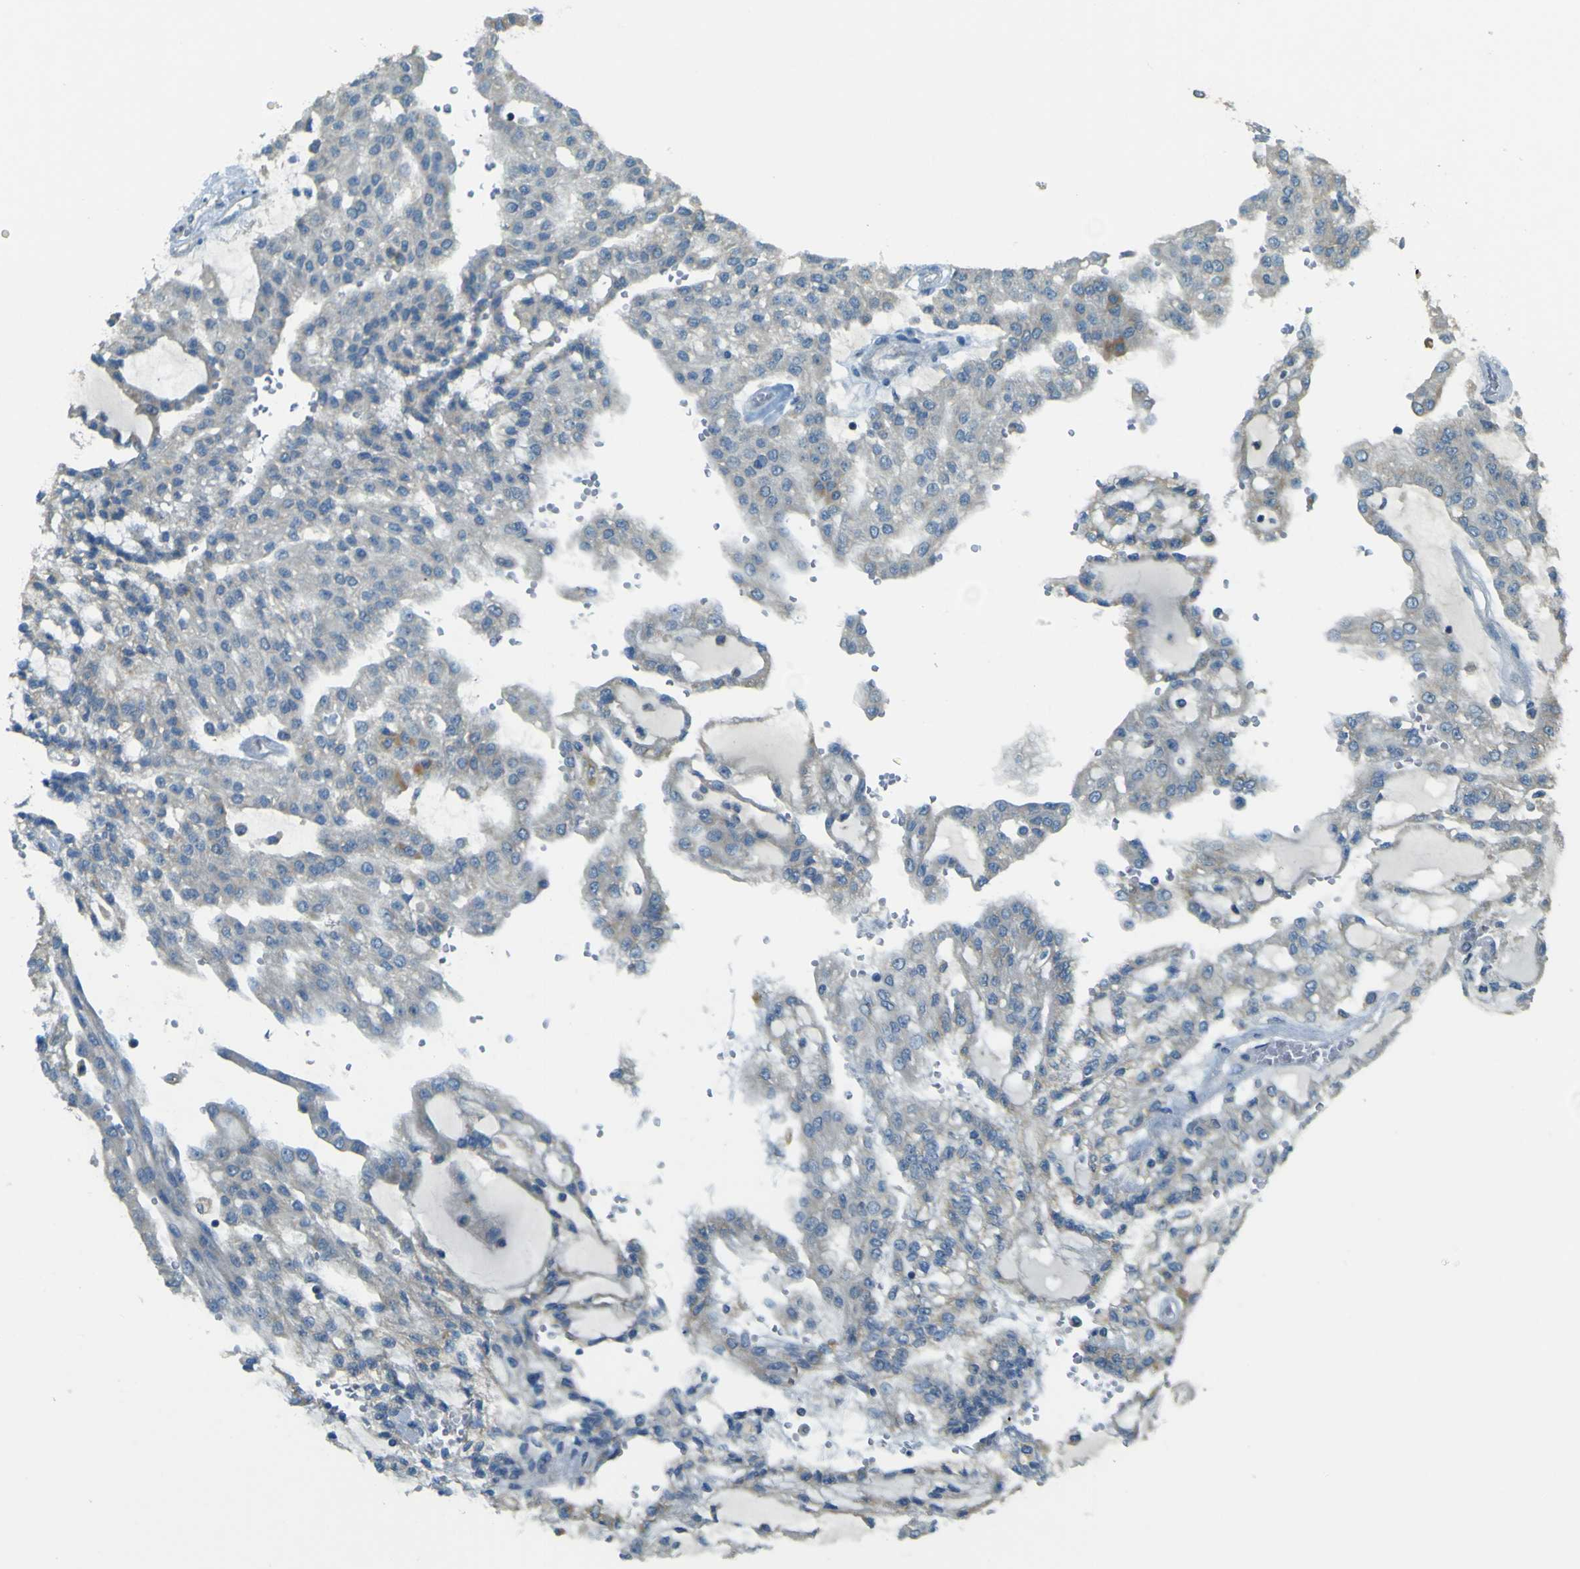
{"staining": {"intensity": "weak", "quantity": "<25%", "location": "cytoplasmic/membranous"}, "tissue": "renal cancer", "cell_type": "Tumor cells", "image_type": "cancer", "snomed": [{"axis": "morphology", "description": "Adenocarcinoma, NOS"}, {"axis": "topography", "description": "Kidney"}], "caption": "Immunohistochemistry (IHC) of human adenocarcinoma (renal) demonstrates no staining in tumor cells.", "gene": "FKTN", "patient": {"sex": "male", "age": 63}}